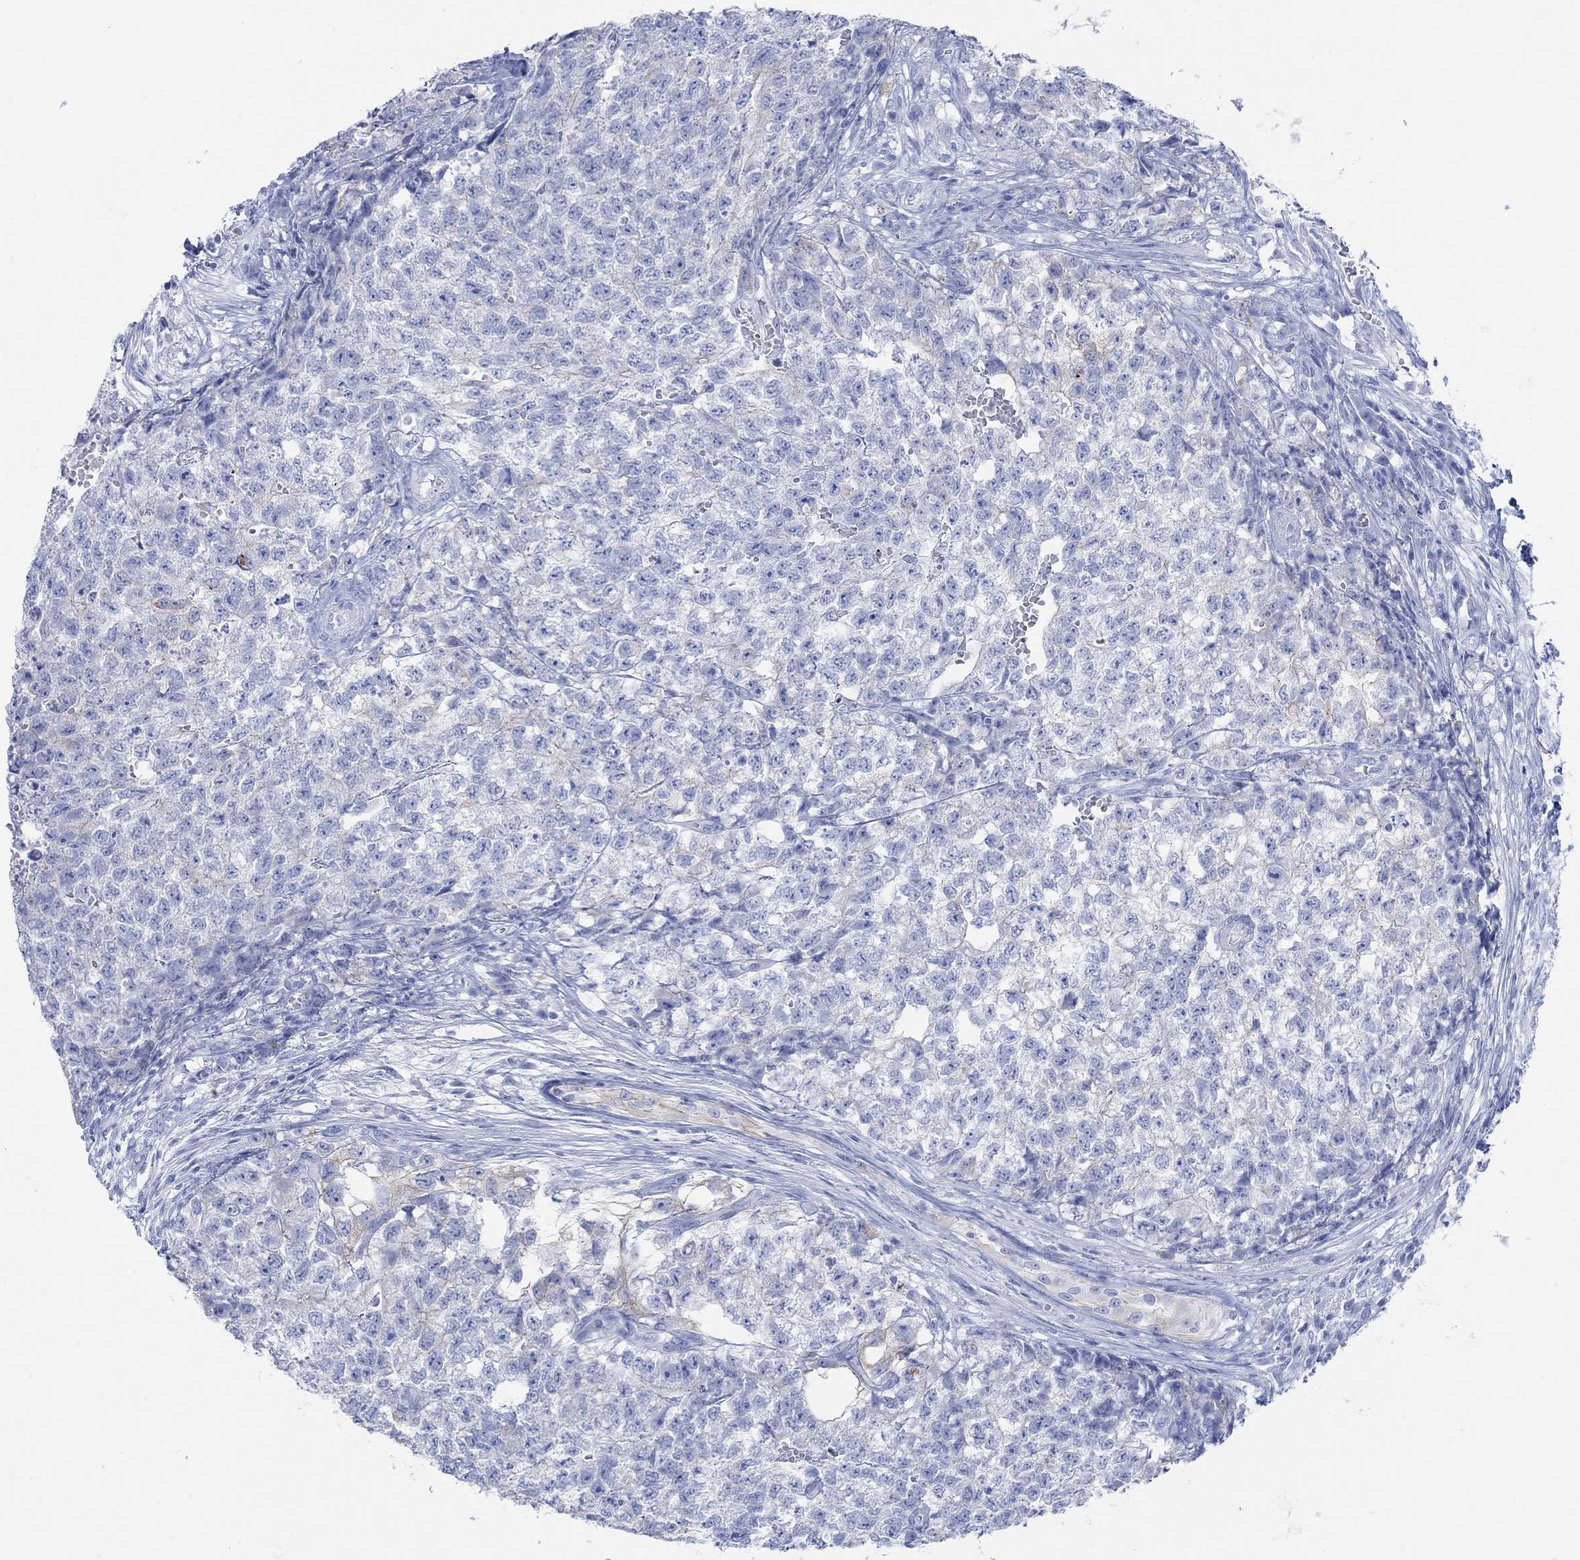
{"staining": {"intensity": "negative", "quantity": "none", "location": "none"}, "tissue": "testis cancer", "cell_type": "Tumor cells", "image_type": "cancer", "snomed": [{"axis": "morphology", "description": "Seminoma, NOS"}, {"axis": "morphology", "description": "Carcinoma, Embryonal, NOS"}, {"axis": "topography", "description": "Testis"}], "caption": "Tumor cells show no significant protein positivity in testis cancer (seminoma).", "gene": "AK8", "patient": {"sex": "male", "age": 22}}